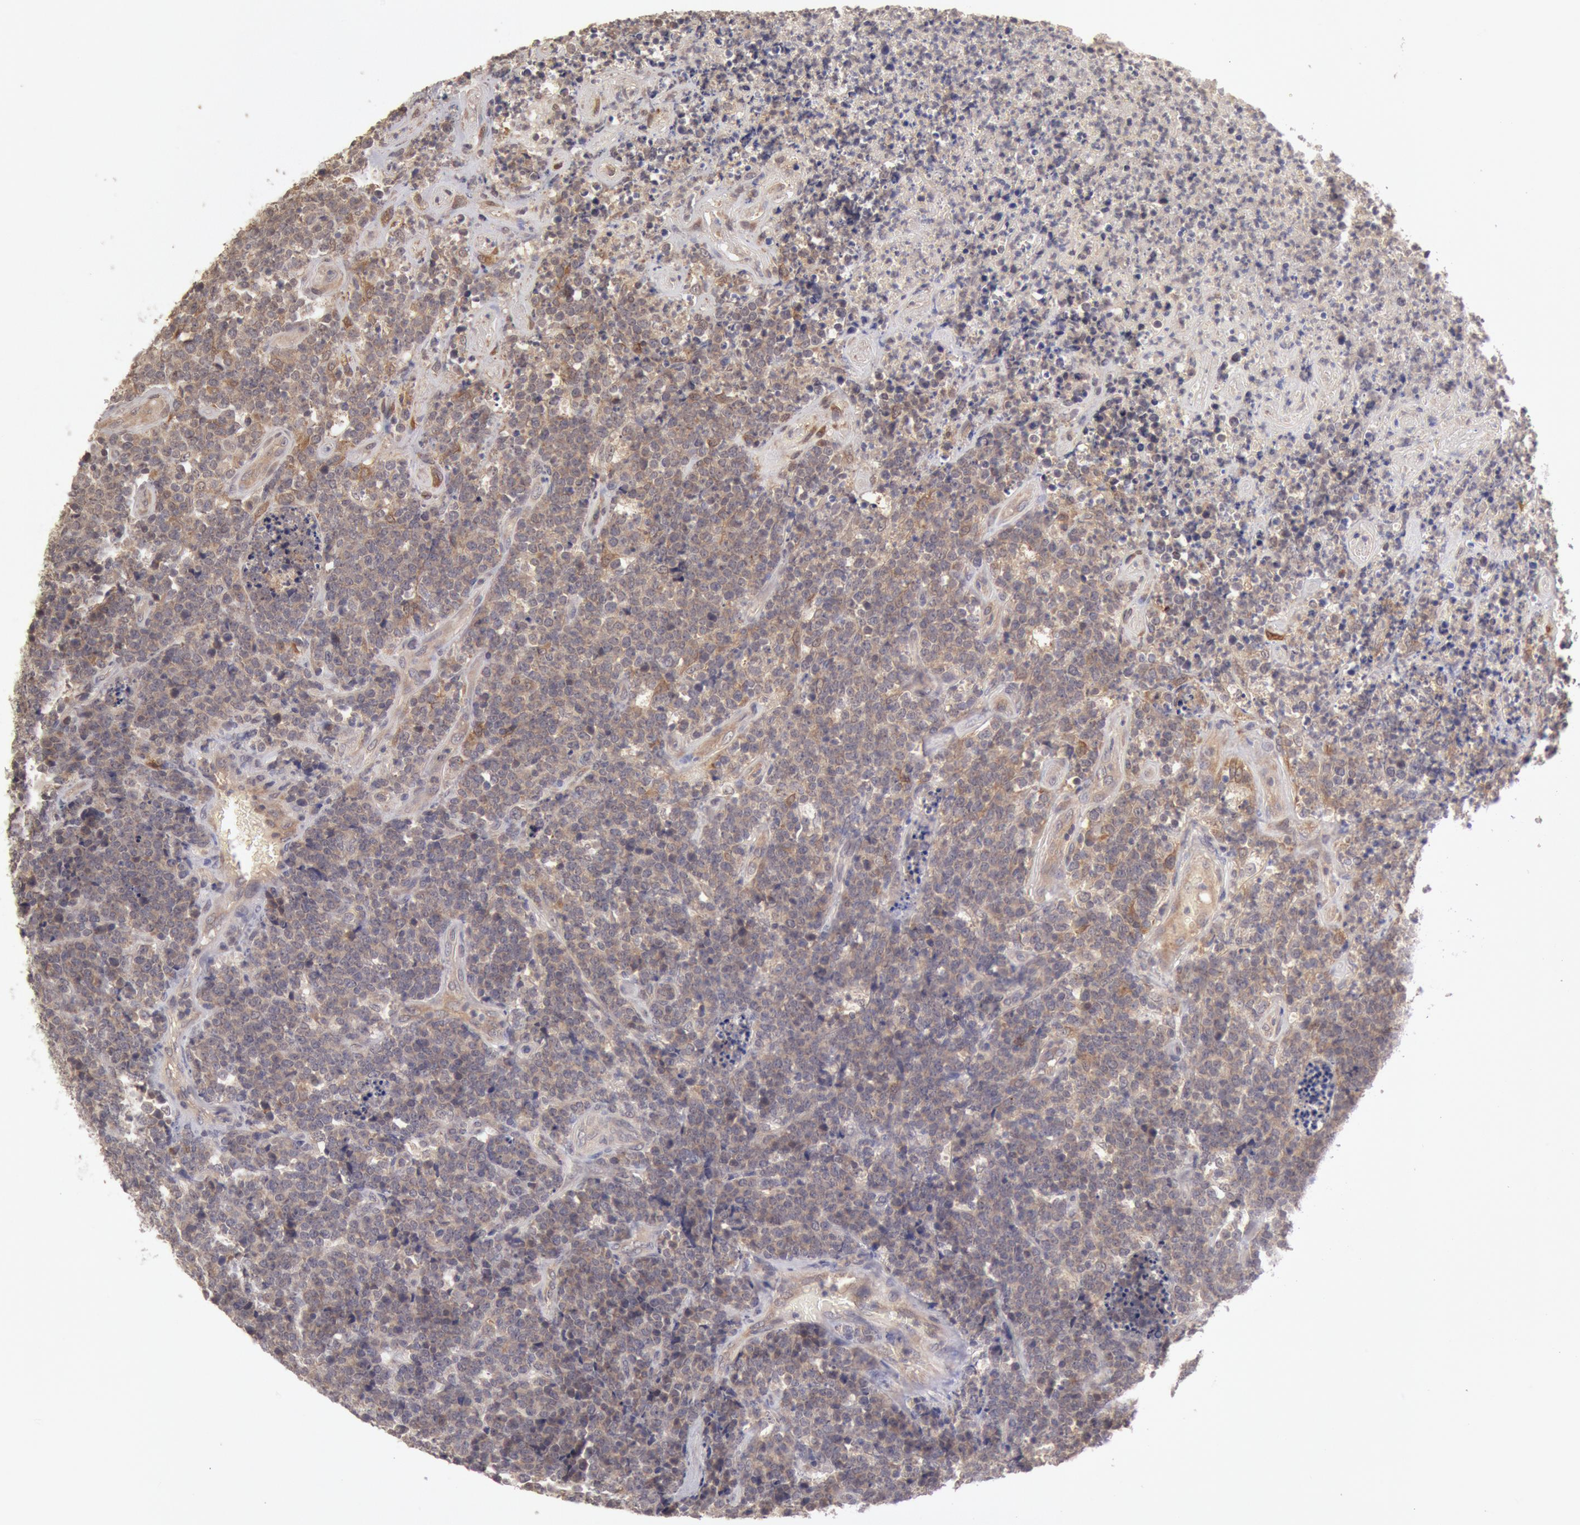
{"staining": {"intensity": "weak", "quantity": ">75%", "location": "cytoplasmic/membranous"}, "tissue": "lymphoma", "cell_type": "Tumor cells", "image_type": "cancer", "snomed": [{"axis": "morphology", "description": "Malignant lymphoma, non-Hodgkin's type, High grade"}, {"axis": "topography", "description": "Small intestine"}, {"axis": "topography", "description": "Colon"}], "caption": "IHC of human lymphoma displays low levels of weak cytoplasmic/membranous positivity in approximately >75% of tumor cells.", "gene": "ZFP36L1", "patient": {"sex": "male", "age": 8}}